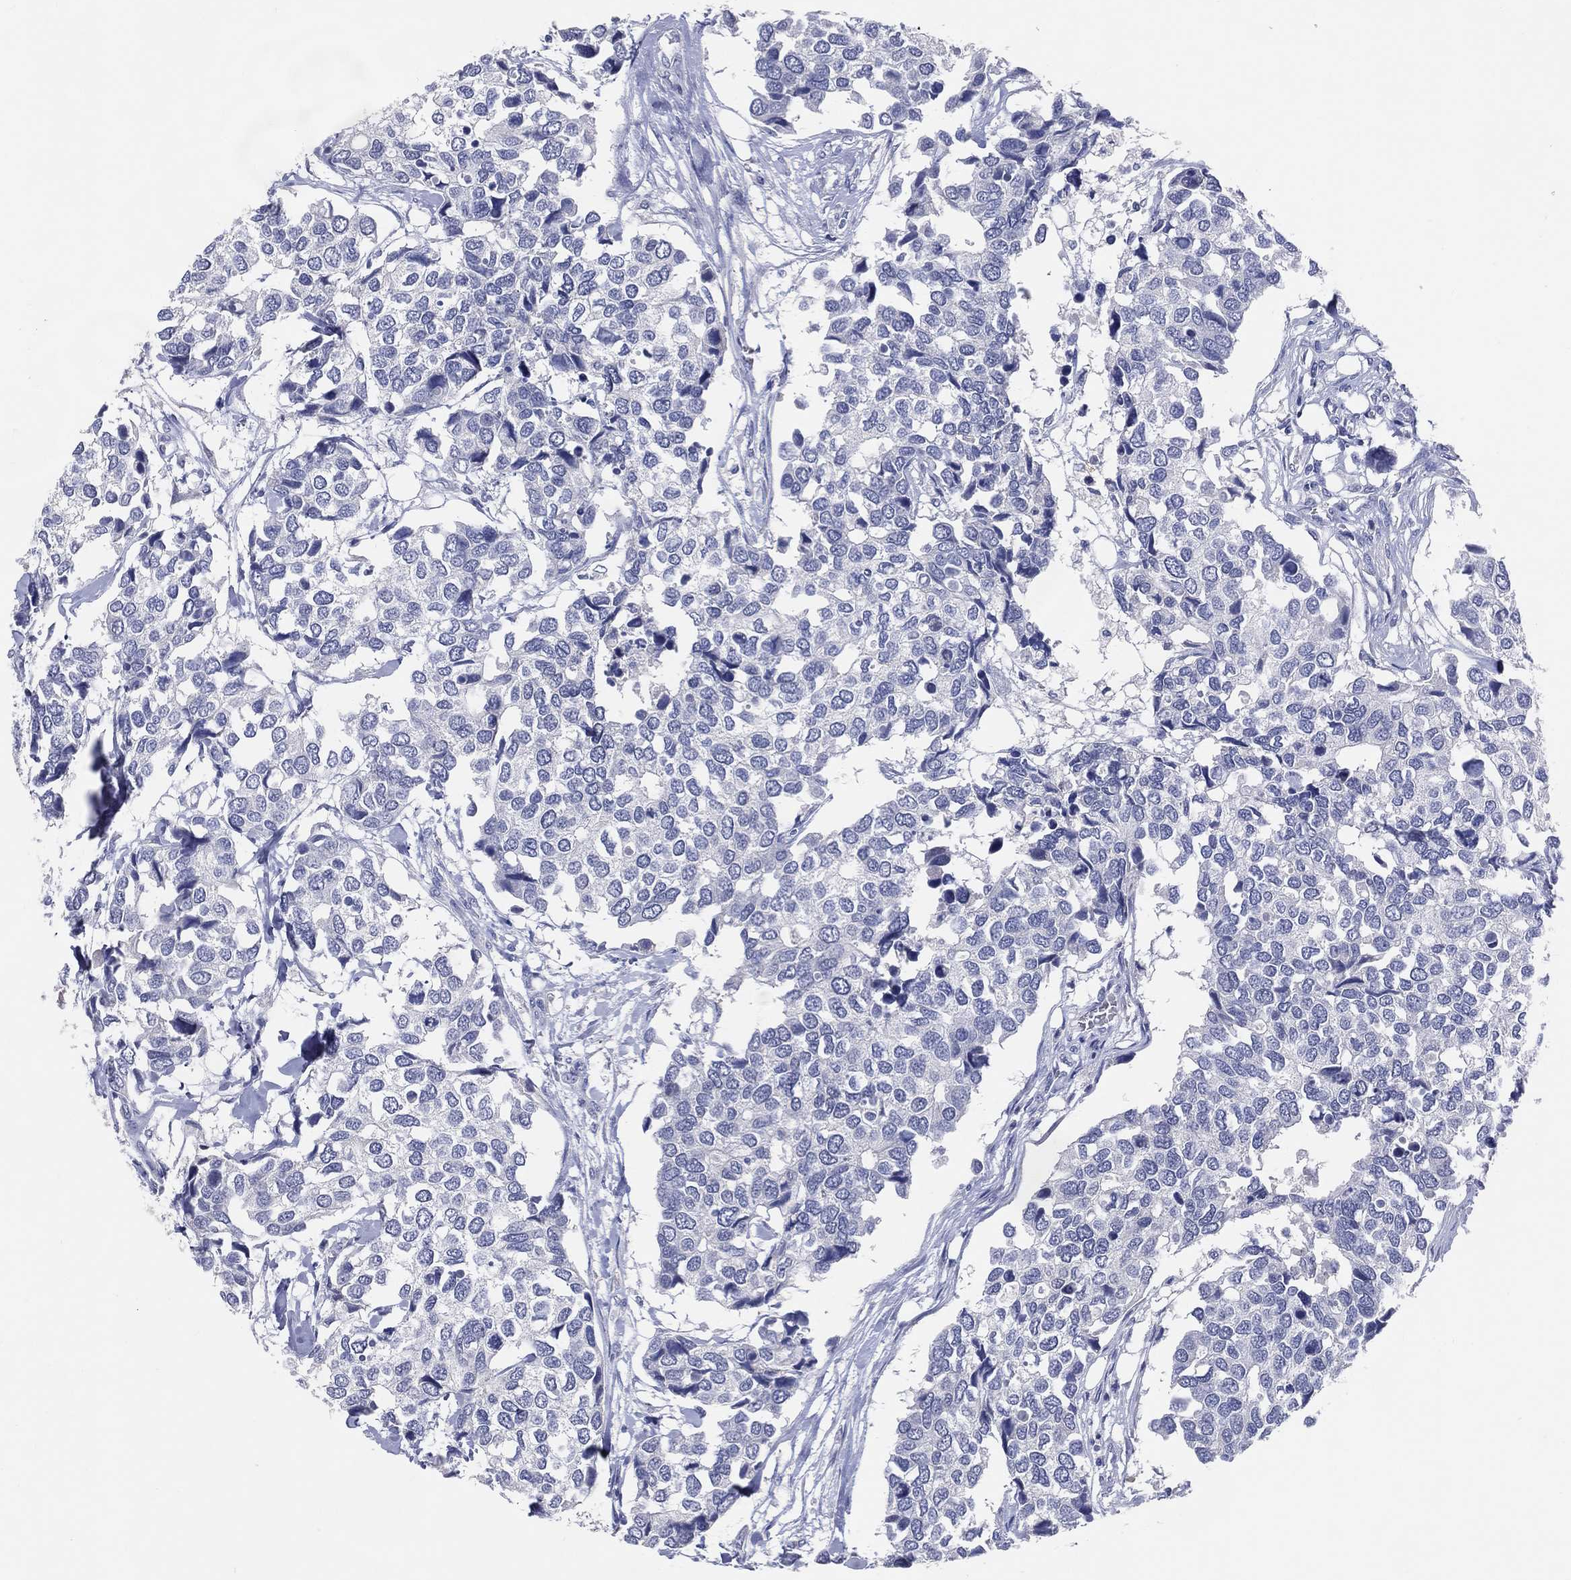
{"staining": {"intensity": "negative", "quantity": "none", "location": "none"}, "tissue": "breast cancer", "cell_type": "Tumor cells", "image_type": "cancer", "snomed": [{"axis": "morphology", "description": "Duct carcinoma"}, {"axis": "topography", "description": "Breast"}], "caption": "A high-resolution photomicrograph shows immunohistochemistry (IHC) staining of breast cancer (infiltrating ductal carcinoma), which reveals no significant staining in tumor cells.", "gene": "DNAH6", "patient": {"sex": "female", "age": 83}}